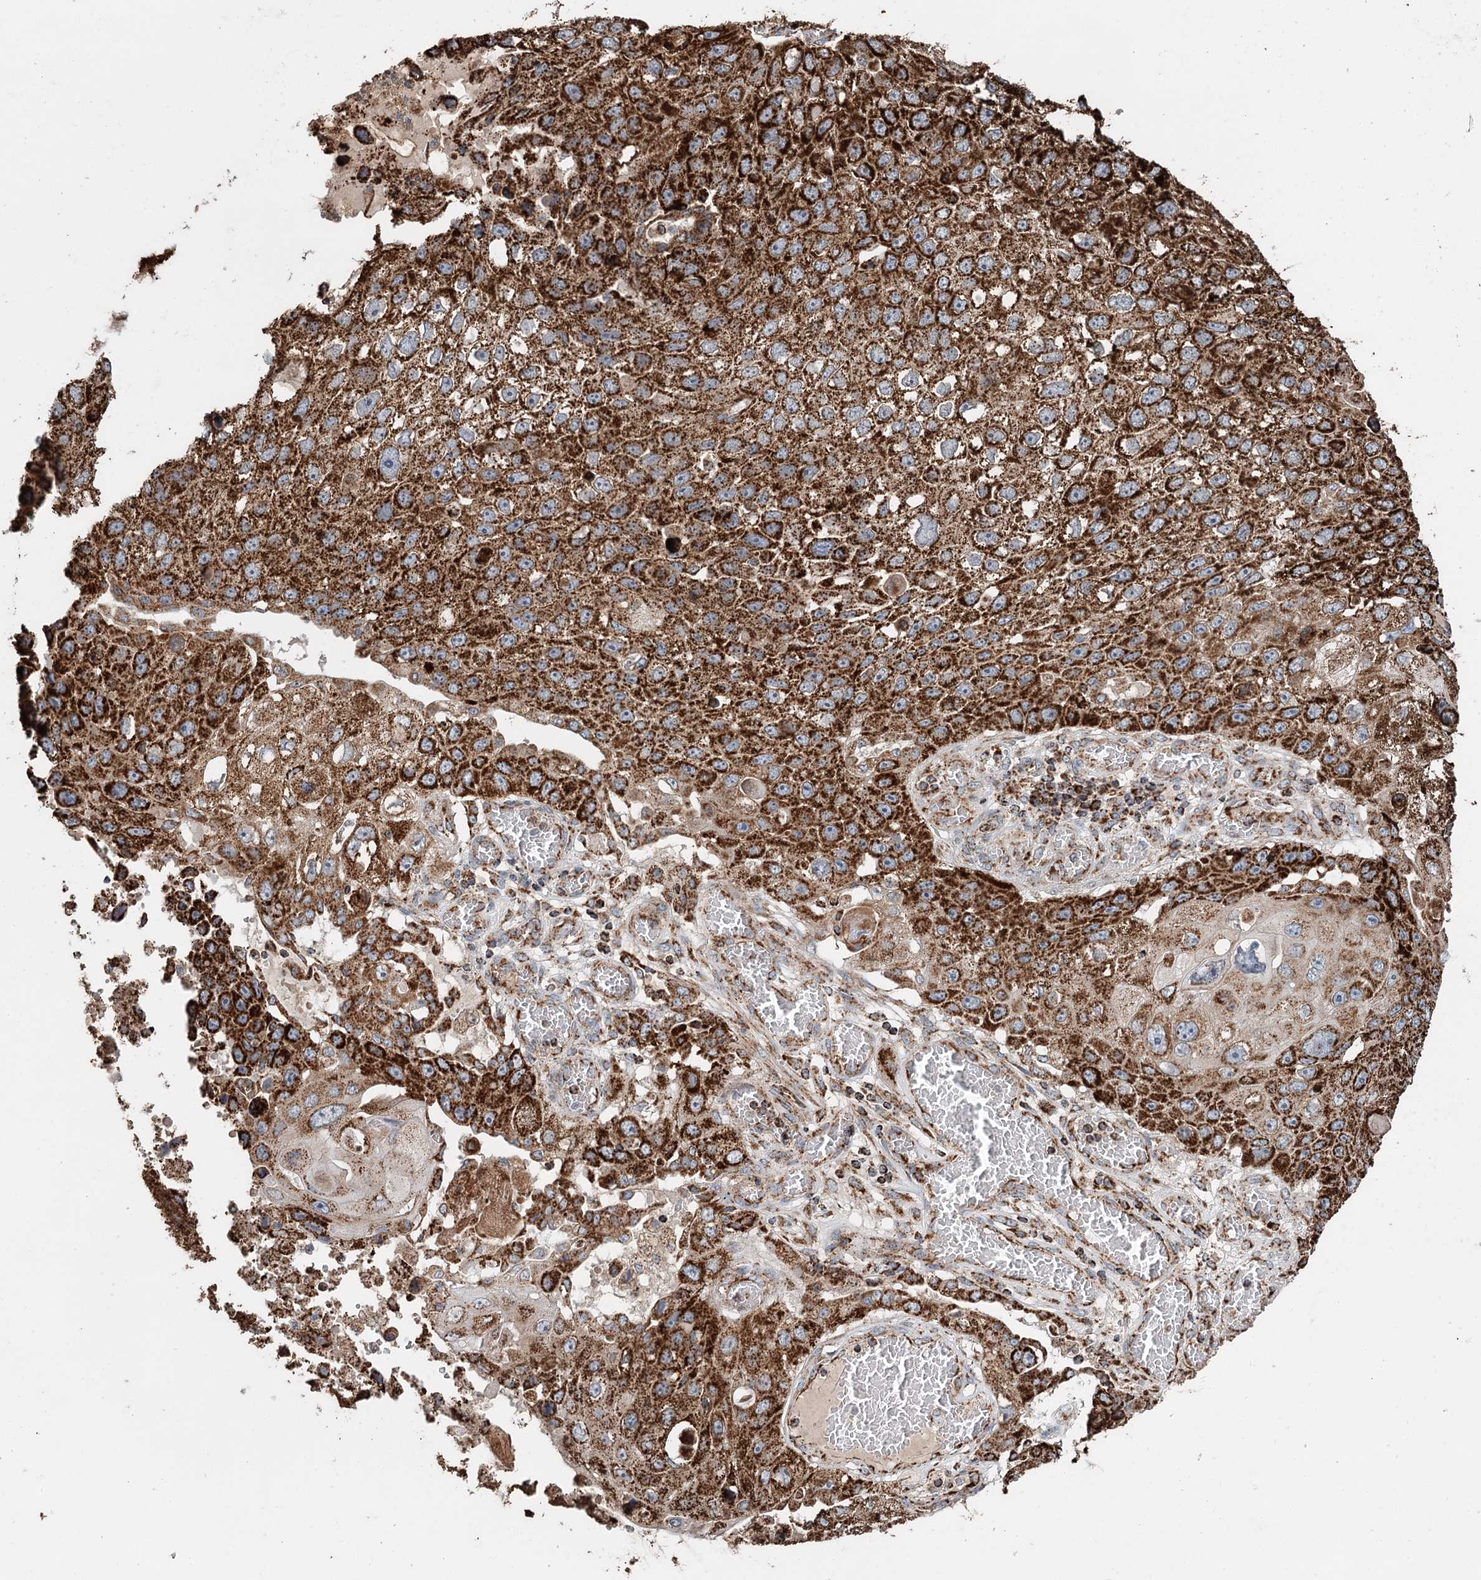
{"staining": {"intensity": "strong", "quantity": ">75%", "location": "cytoplasmic/membranous"}, "tissue": "lung cancer", "cell_type": "Tumor cells", "image_type": "cancer", "snomed": [{"axis": "morphology", "description": "Squamous cell carcinoma, NOS"}, {"axis": "topography", "description": "Lung"}], "caption": "Tumor cells exhibit high levels of strong cytoplasmic/membranous positivity in about >75% of cells in lung squamous cell carcinoma. The staining is performed using DAB brown chromogen to label protein expression. The nuclei are counter-stained blue using hematoxylin.", "gene": "APH1A", "patient": {"sex": "male", "age": 61}}